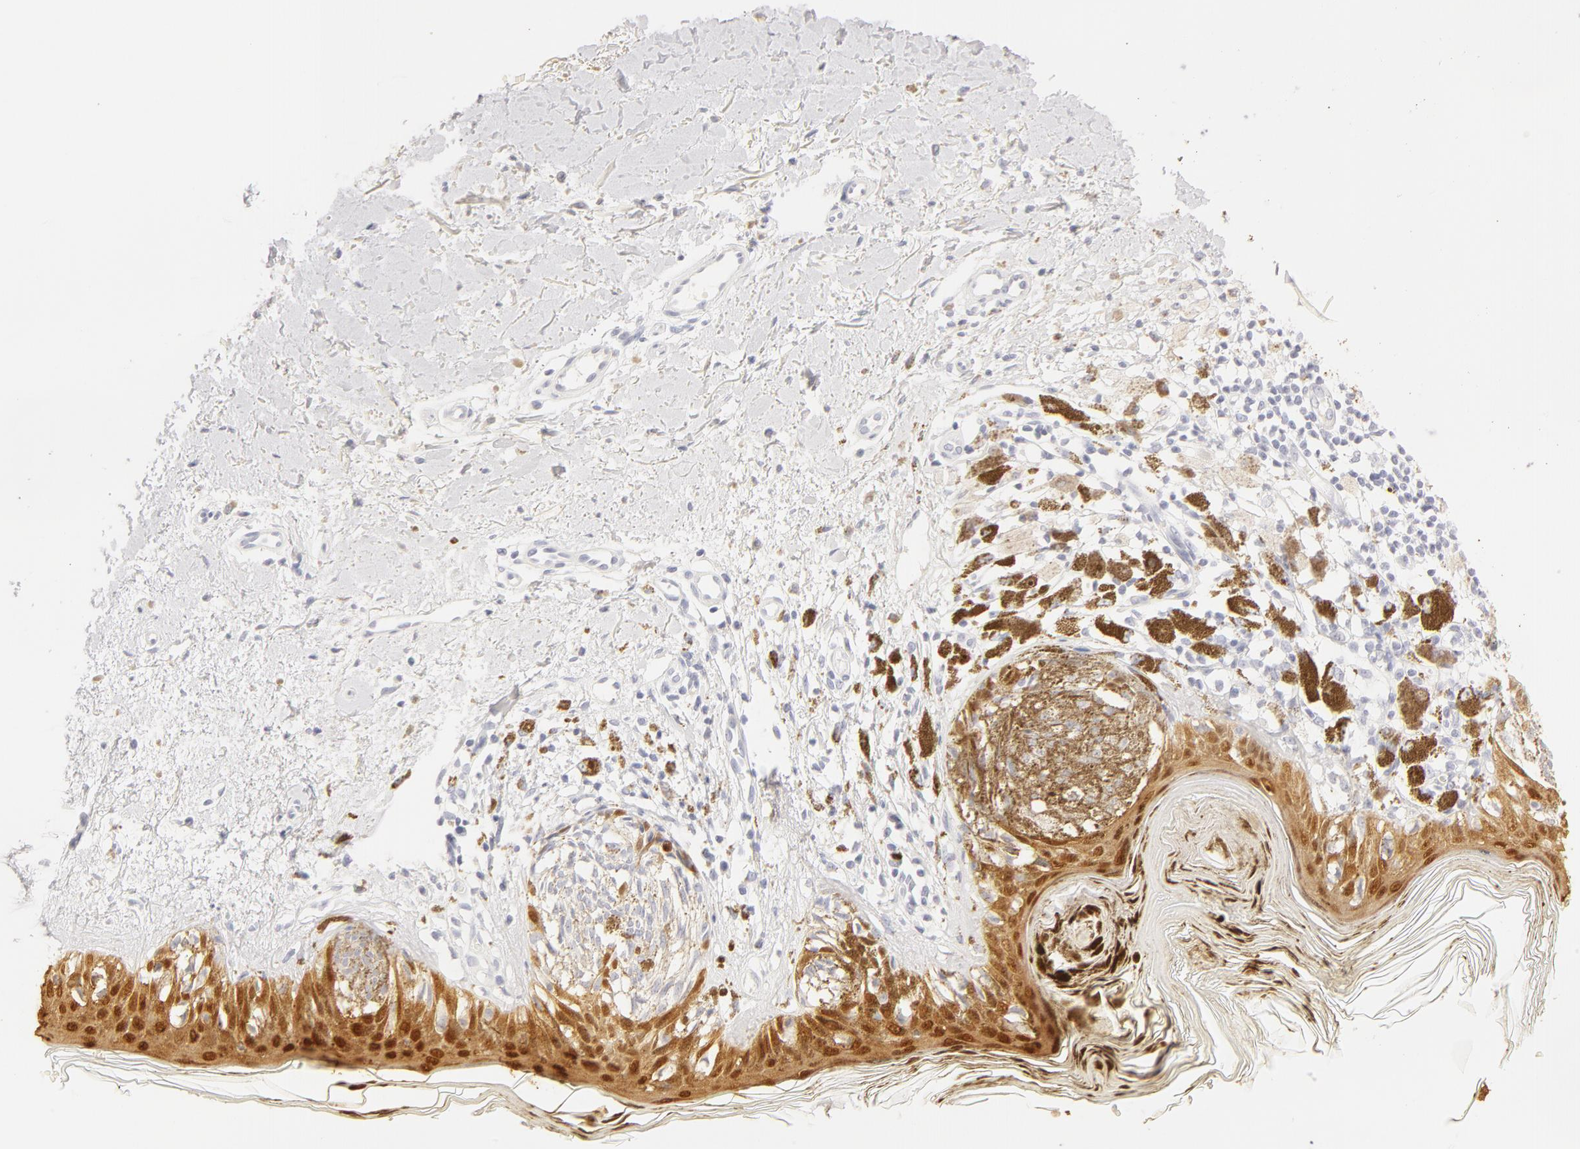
{"staining": {"intensity": "negative", "quantity": "none", "location": "none"}, "tissue": "melanoma", "cell_type": "Tumor cells", "image_type": "cancer", "snomed": [{"axis": "morphology", "description": "Malignant melanoma, NOS"}, {"axis": "topography", "description": "Skin"}], "caption": "Tumor cells are negative for protein expression in human malignant melanoma.", "gene": "LGALS7B", "patient": {"sex": "male", "age": 88}}